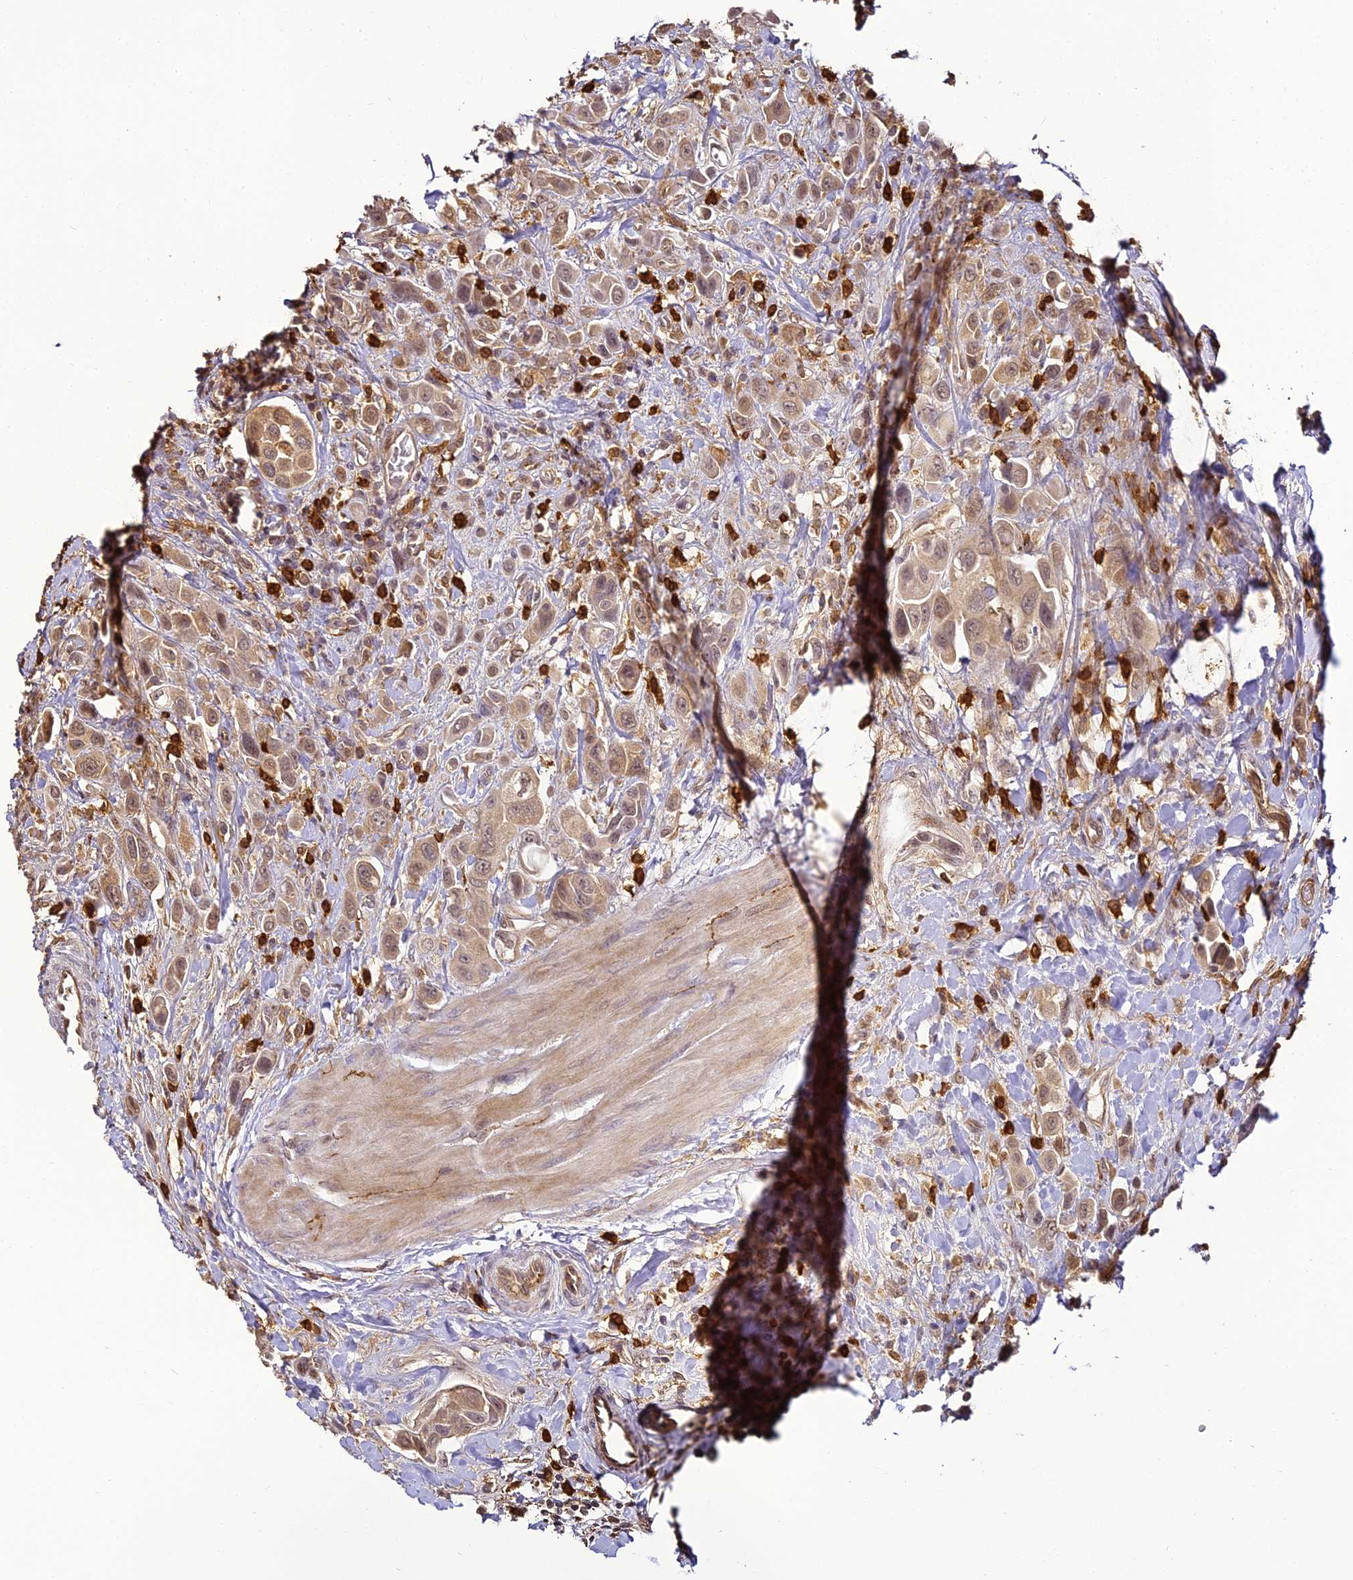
{"staining": {"intensity": "weak", "quantity": ">75%", "location": "cytoplasmic/membranous"}, "tissue": "urothelial cancer", "cell_type": "Tumor cells", "image_type": "cancer", "snomed": [{"axis": "morphology", "description": "Urothelial carcinoma, High grade"}, {"axis": "topography", "description": "Urinary bladder"}], "caption": "A low amount of weak cytoplasmic/membranous expression is appreciated in about >75% of tumor cells in urothelial carcinoma (high-grade) tissue.", "gene": "BCDIN3D", "patient": {"sex": "male", "age": 50}}